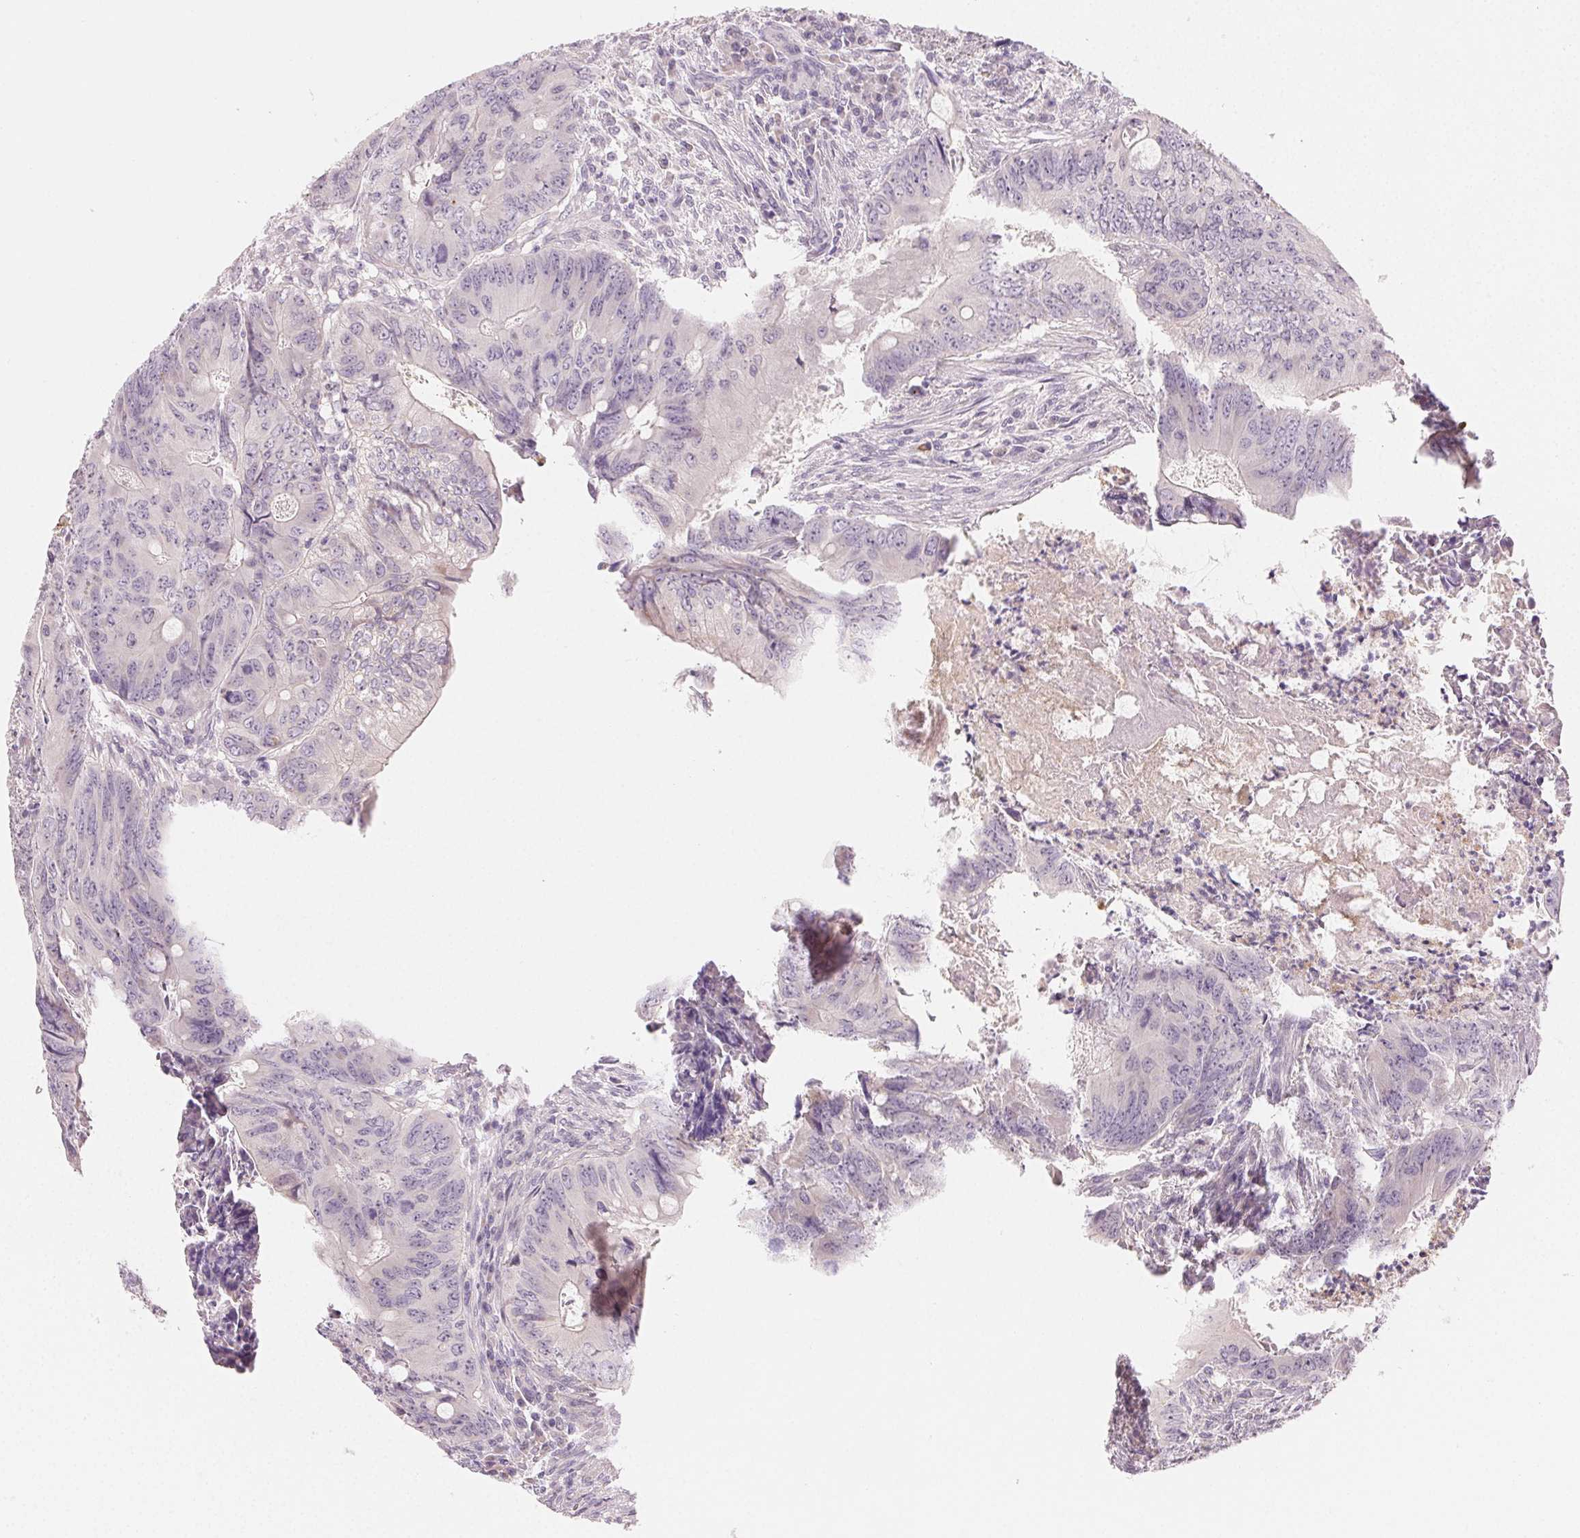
{"staining": {"intensity": "negative", "quantity": "none", "location": "none"}, "tissue": "colorectal cancer", "cell_type": "Tumor cells", "image_type": "cancer", "snomed": [{"axis": "morphology", "description": "Adenocarcinoma, NOS"}, {"axis": "topography", "description": "Colon"}], "caption": "A high-resolution micrograph shows immunohistochemistry (IHC) staining of colorectal cancer, which shows no significant expression in tumor cells. (Stains: DAB (3,3'-diaminobenzidine) immunohistochemistry (IHC) with hematoxylin counter stain, Microscopy: brightfield microscopy at high magnification).", "gene": "MYBL1", "patient": {"sex": "female", "age": 74}}